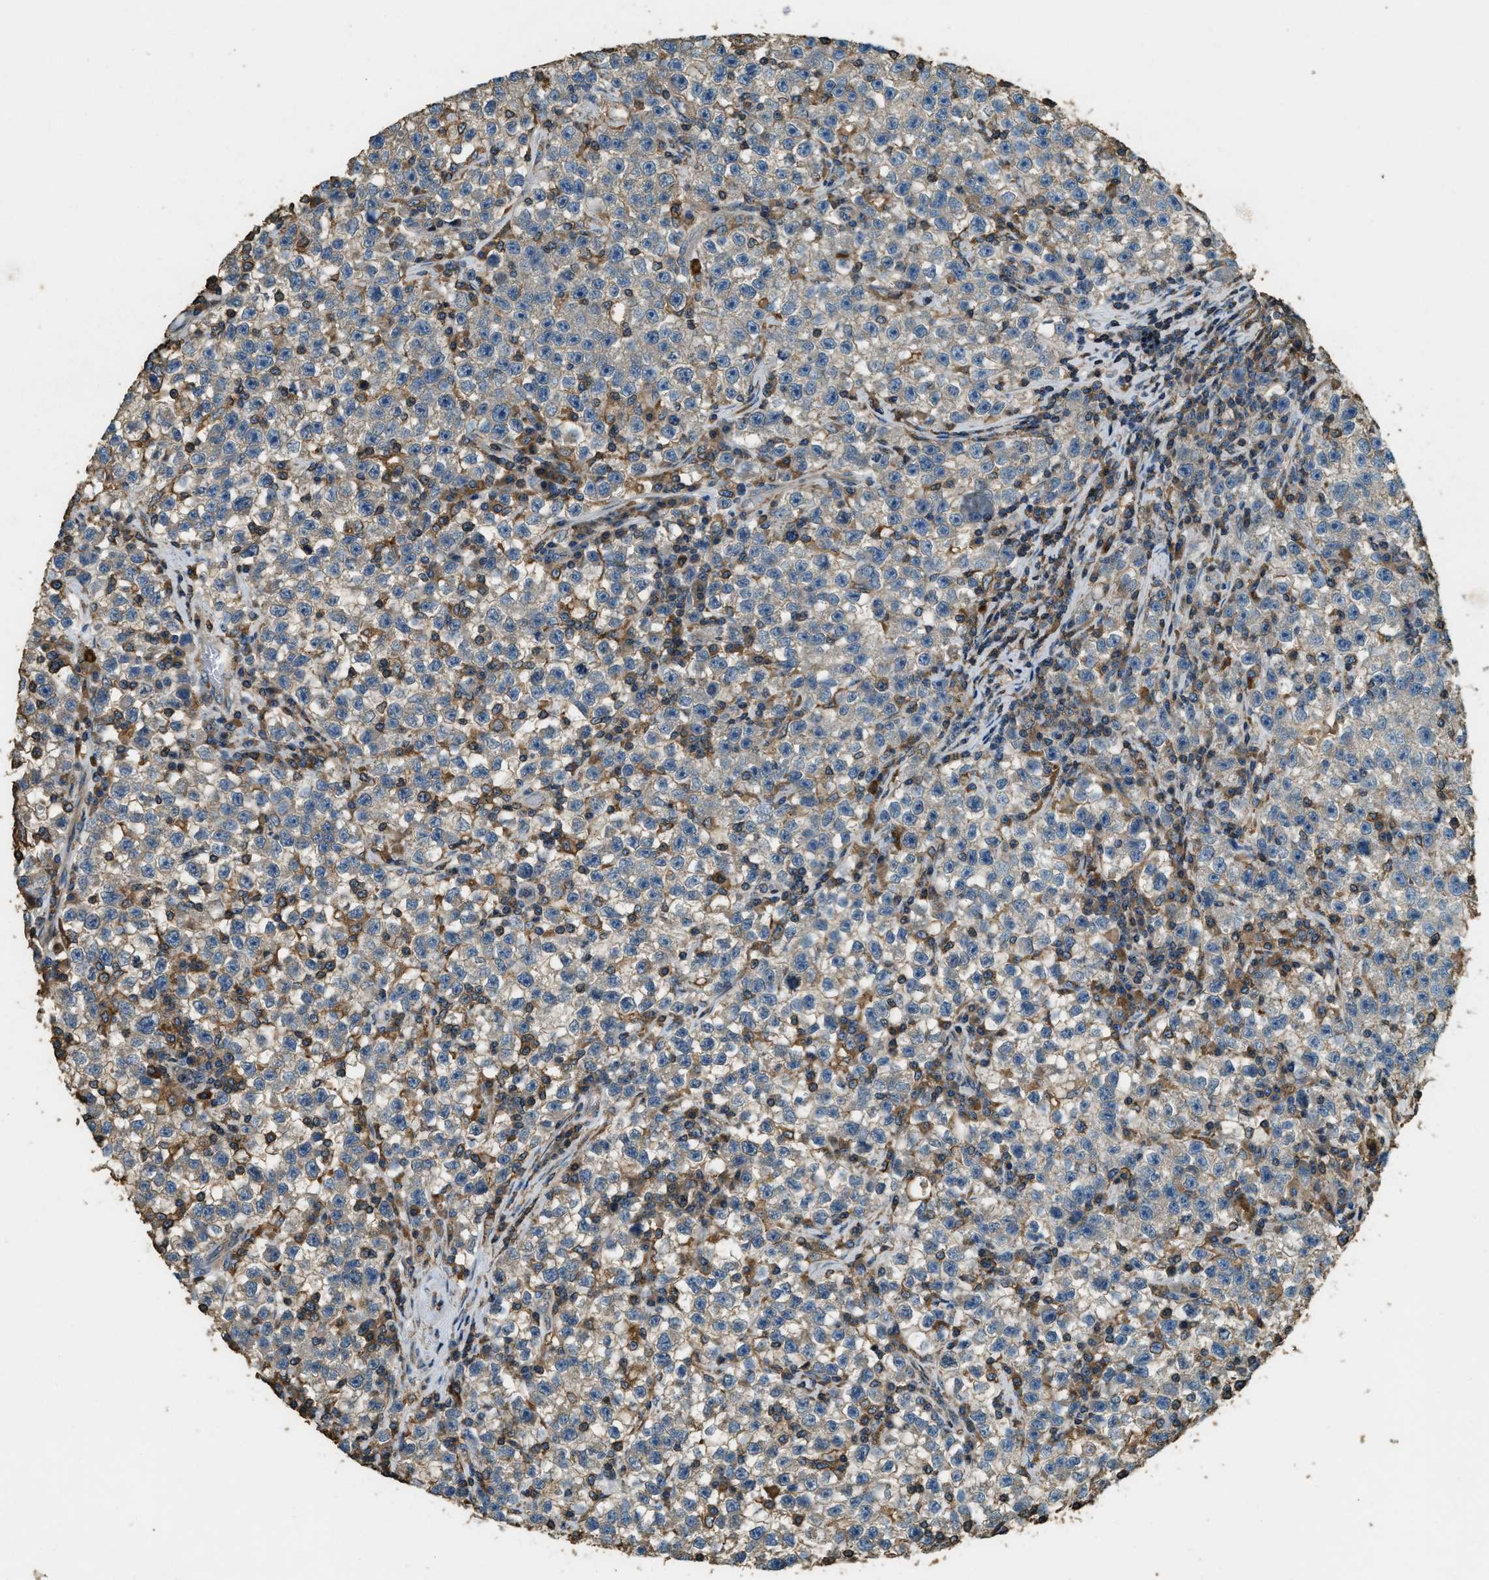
{"staining": {"intensity": "negative", "quantity": "none", "location": "none"}, "tissue": "testis cancer", "cell_type": "Tumor cells", "image_type": "cancer", "snomed": [{"axis": "morphology", "description": "Seminoma, NOS"}, {"axis": "topography", "description": "Testis"}], "caption": "Tumor cells are negative for brown protein staining in testis cancer (seminoma).", "gene": "ERGIC1", "patient": {"sex": "male", "age": 22}}